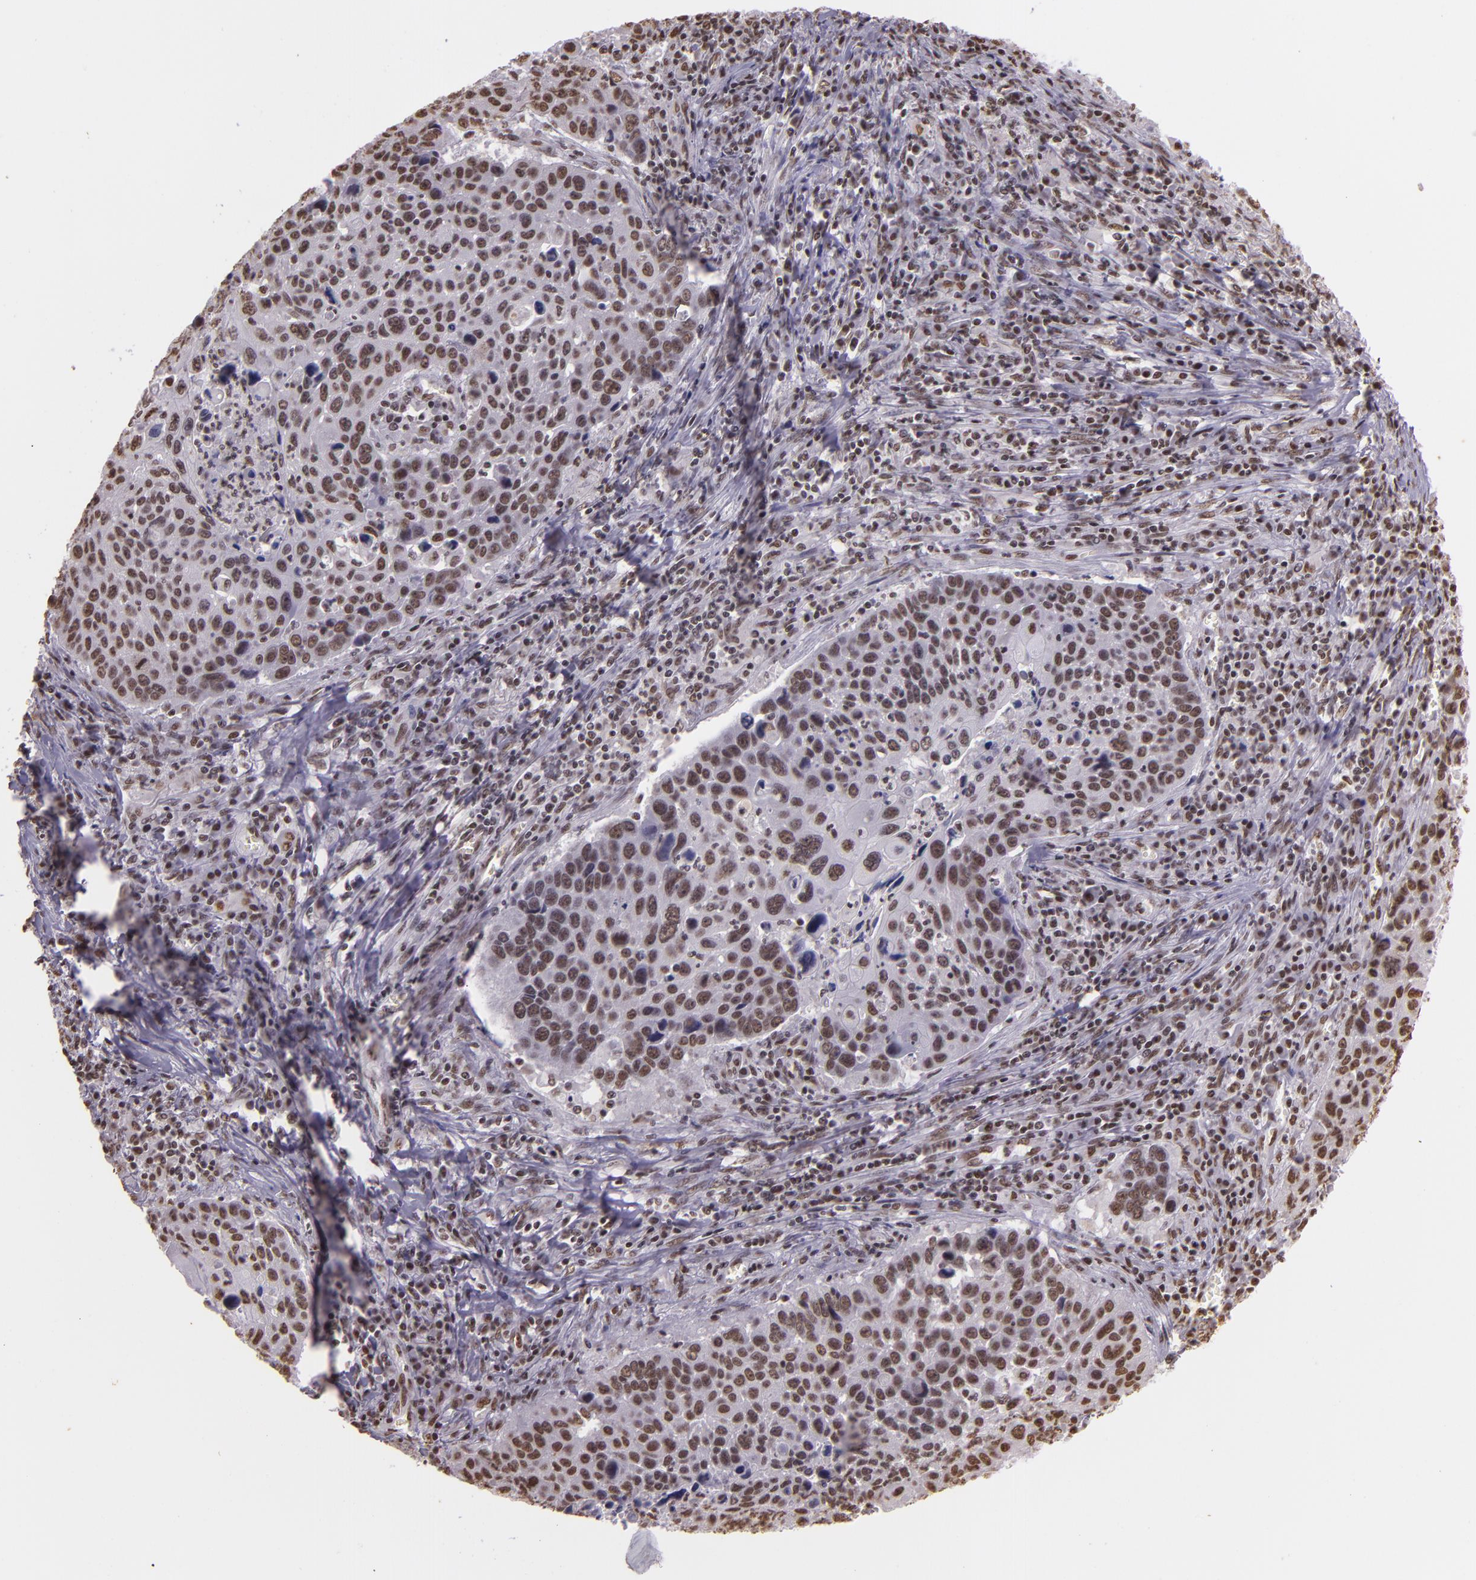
{"staining": {"intensity": "moderate", "quantity": ">75%", "location": "nuclear"}, "tissue": "lung cancer", "cell_type": "Tumor cells", "image_type": "cancer", "snomed": [{"axis": "morphology", "description": "Squamous cell carcinoma, NOS"}, {"axis": "topography", "description": "Lung"}], "caption": "DAB (3,3'-diaminobenzidine) immunohistochemical staining of human squamous cell carcinoma (lung) shows moderate nuclear protein expression in about >75% of tumor cells.", "gene": "USF1", "patient": {"sex": "male", "age": 68}}